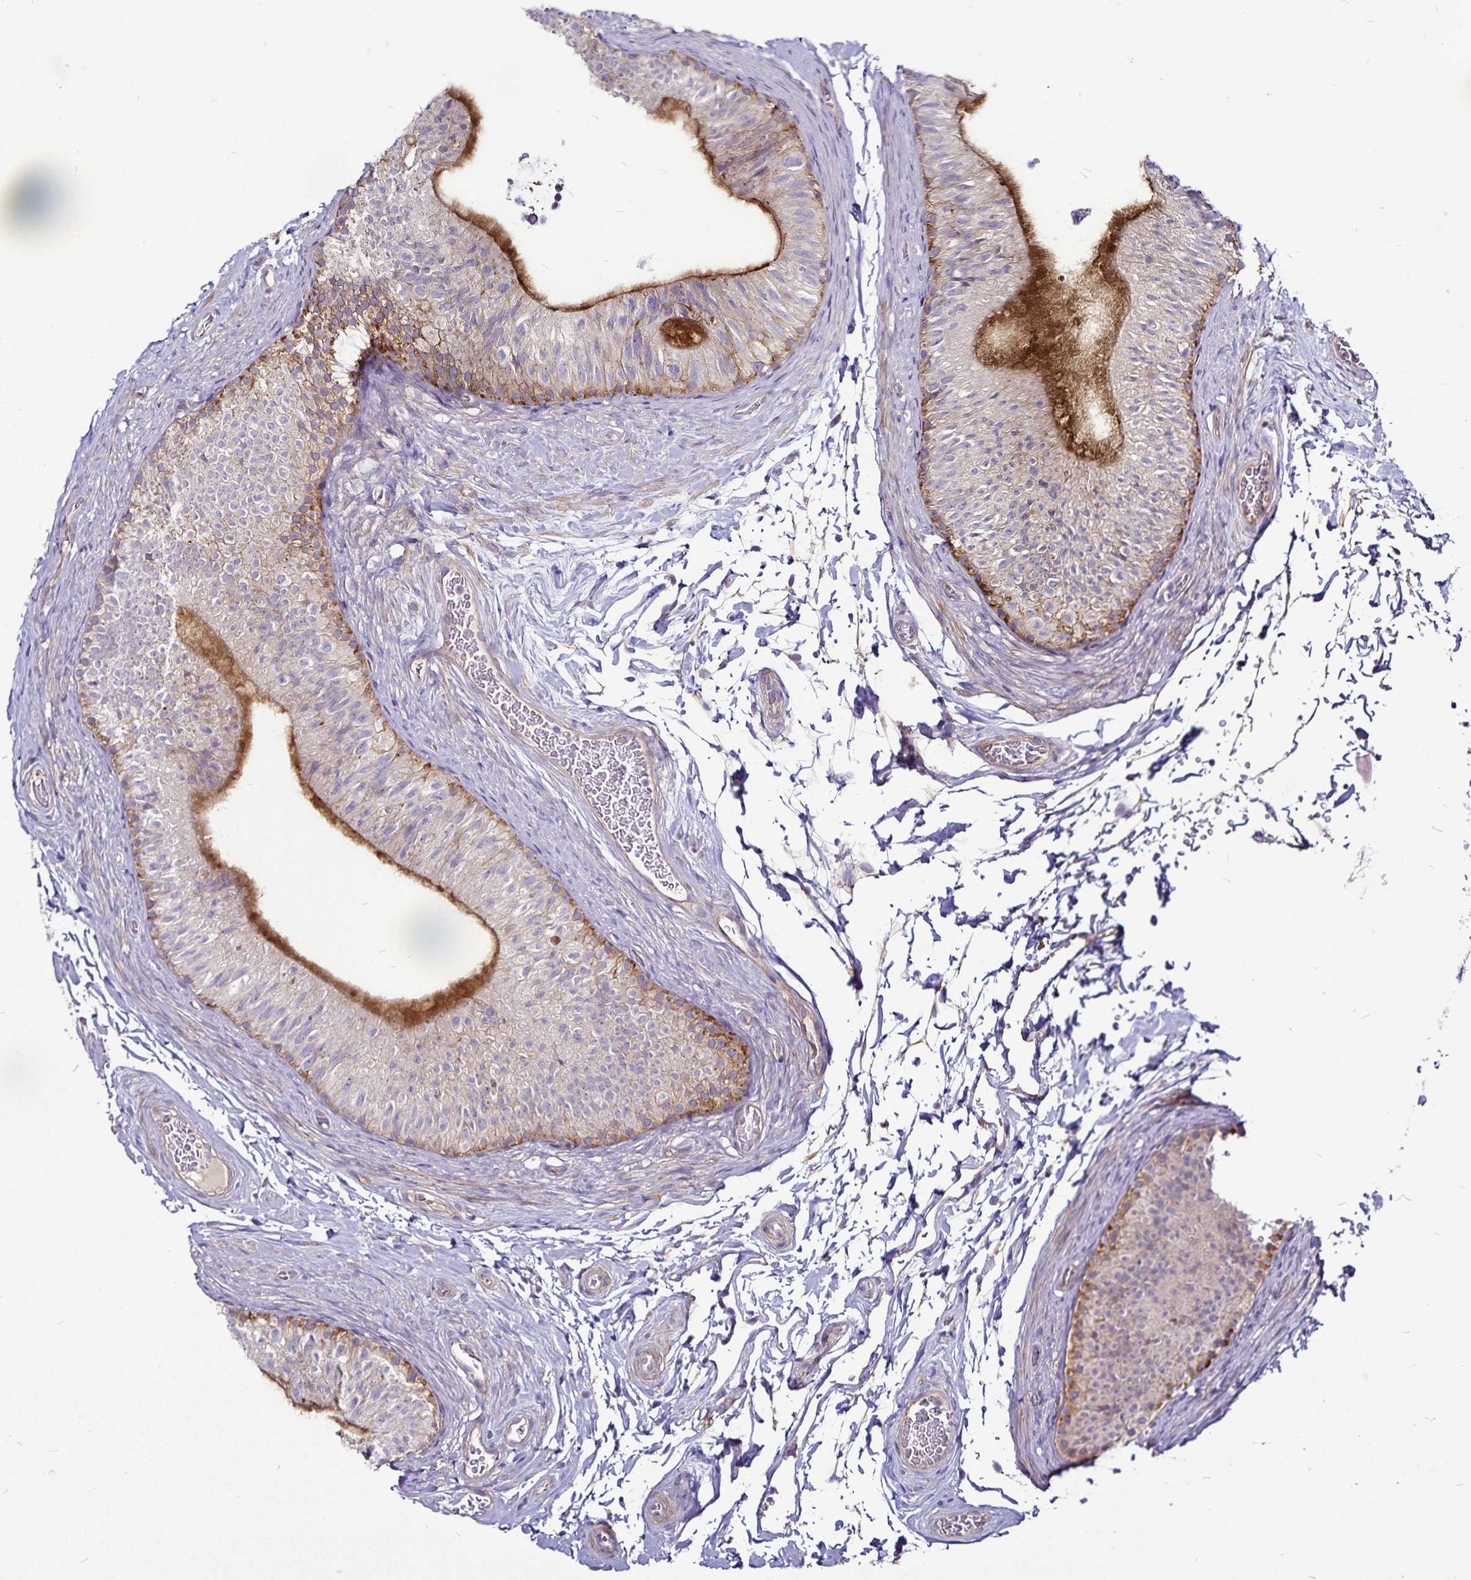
{"staining": {"intensity": "moderate", "quantity": "25%-75%", "location": "cytoplasmic/membranous"}, "tissue": "epididymis", "cell_type": "Glandular cells", "image_type": "normal", "snomed": [{"axis": "morphology", "description": "Normal tissue, NOS"}, {"axis": "topography", "description": "Epididymis, spermatic cord, NOS"}, {"axis": "topography", "description": "Epididymis"}], "caption": "Protein staining of benign epididymis reveals moderate cytoplasmic/membranous positivity in approximately 25%-75% of glandular cells. The protein is shown in brown color, while the nuclei are stained blue.", "gene": "GNG12", "patient": {"sex": "male", "age": 31}}